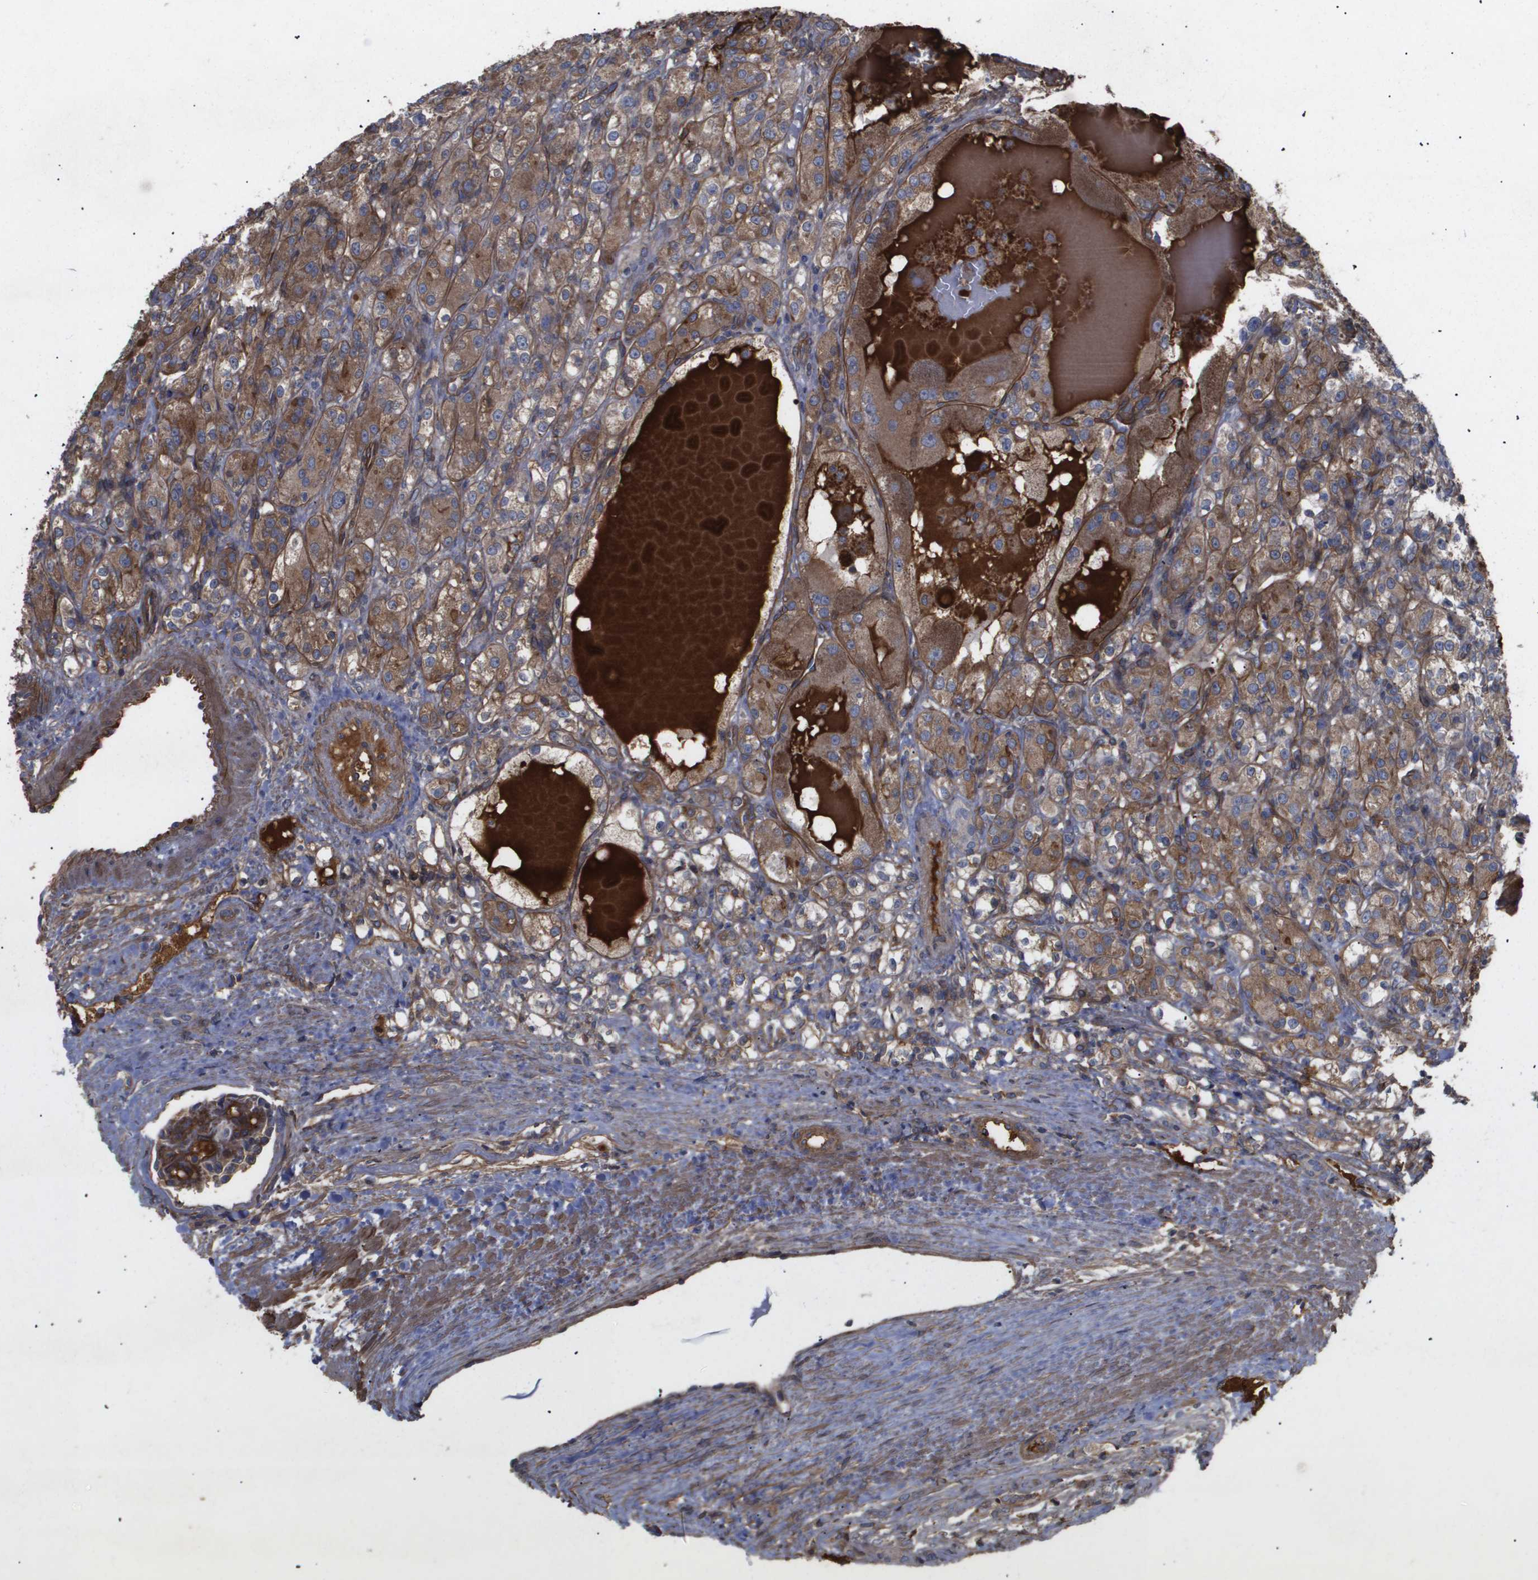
{"staining": {"intensity": "moderate", "quantity": ">75%", "location": "cytoplasmic/membranous"}, "tissue": "renal cancer", "cell_type": "Tumor cells", "image_type": "cancer", "snomed": [{"axis": "morphology", "description": "Normal tissue, NOS"}, {"axis": "morphology", "description": "Adenocarcinoma, NOS"}, {"axis": "topography", "description": "Kidney"}], "caption": "The histopathology image reveals a brown stain indicating the presence of a protein in the cytoplasmic/membranous of tumor cells in renal adenocarcinoma. (DAB IHC with brightfield microscopy, high magnification).", "gene": "TNS1", "patient": {"sex": "male", "age": 61}}